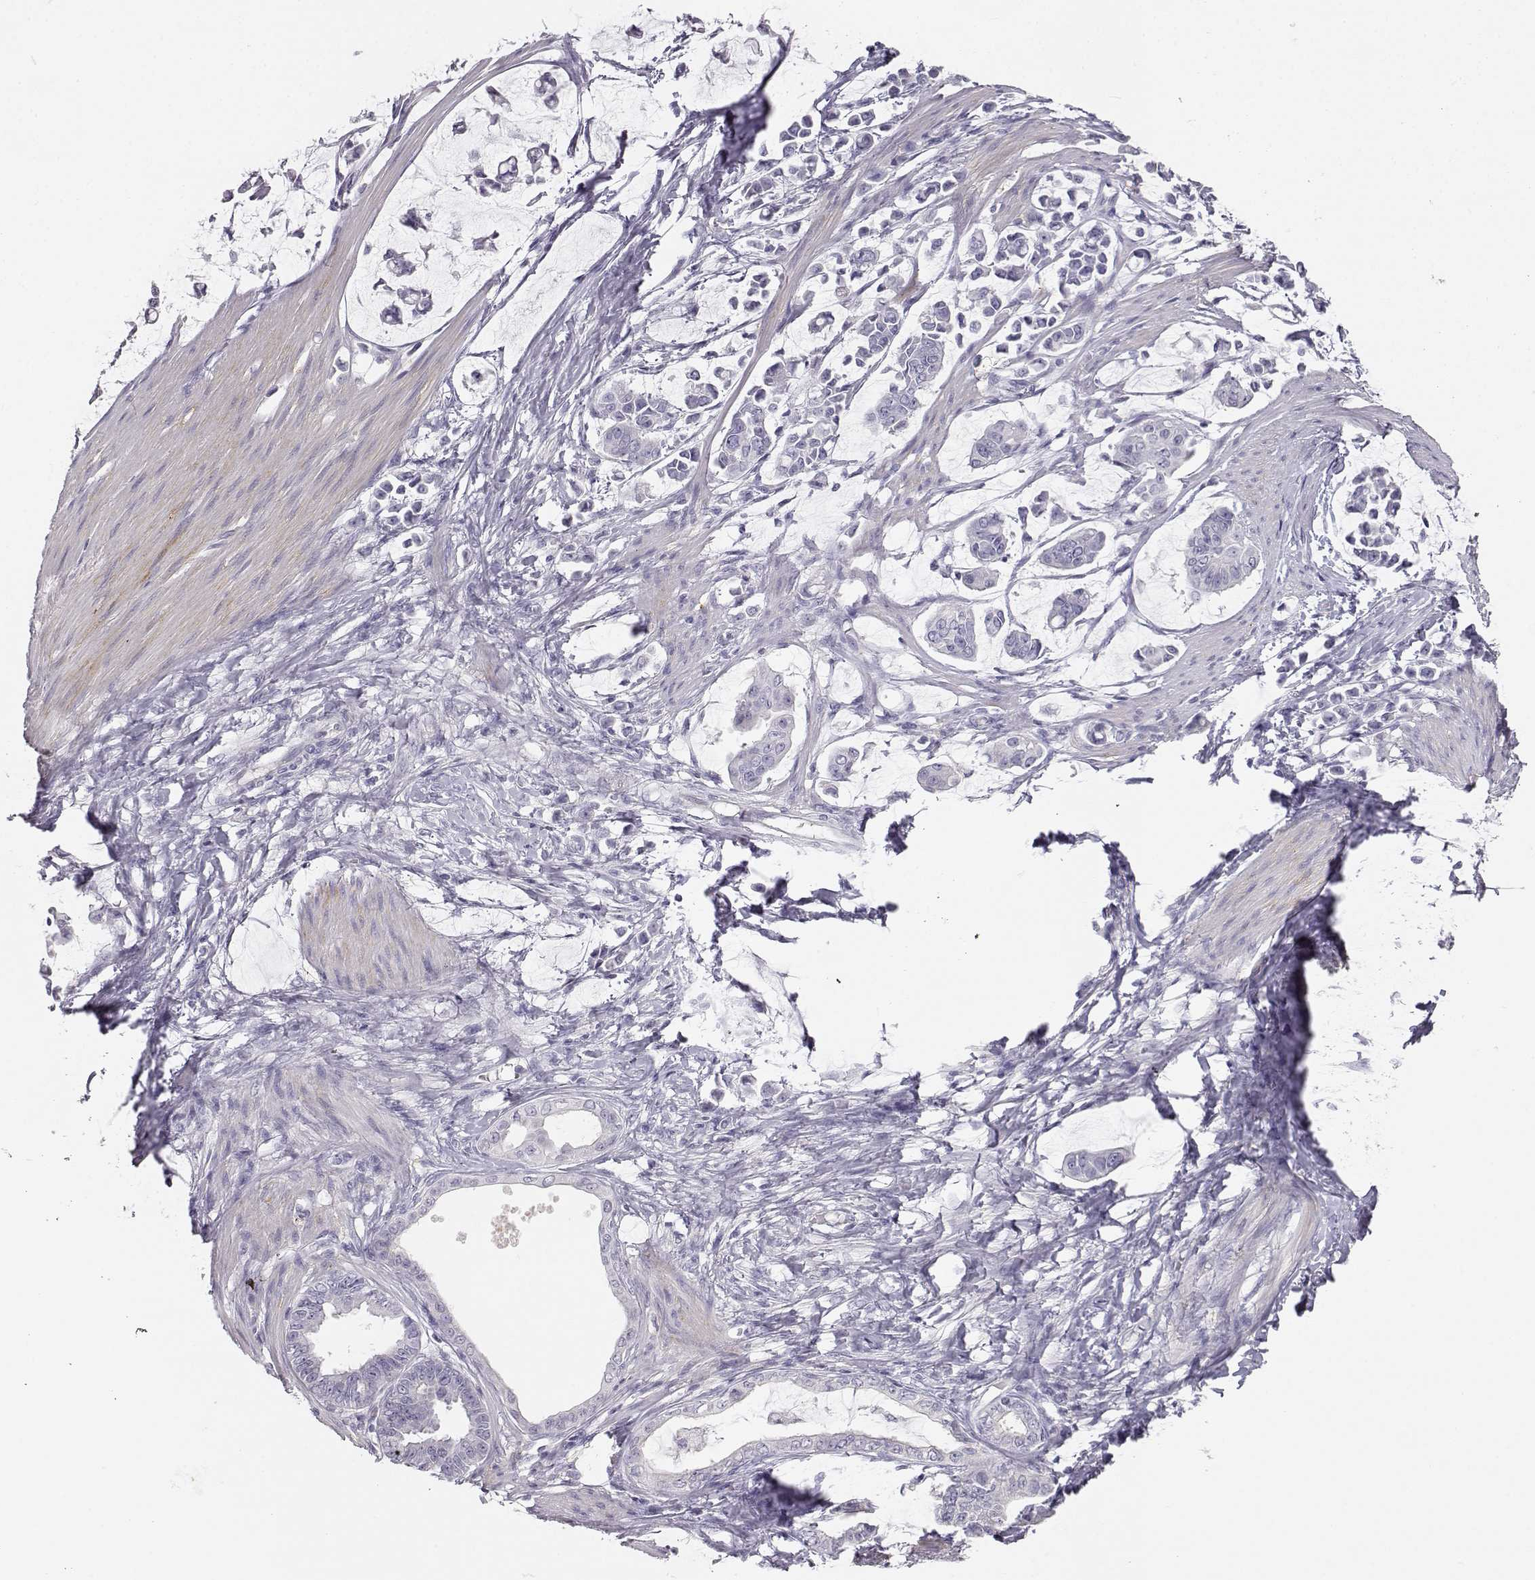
{"staining": {"intensity": "negative", "quantity": "none", "location": "none"}, "tissue": "stomach cancer", "cell_type": "Tumor cells", "image_type": "cancer", "snomed": [{"axis": "morphology", "description": "Adenocarcinoma, NOS"}, {"axis": "topography", "description": "Stomach"}], "caption": "Protein analysis of adenocarcinoma (stomach) shows no significant positivity in tumor cells.", "gene": "MYCBPAP", "patient": {"sex": "male", "age": 82}}